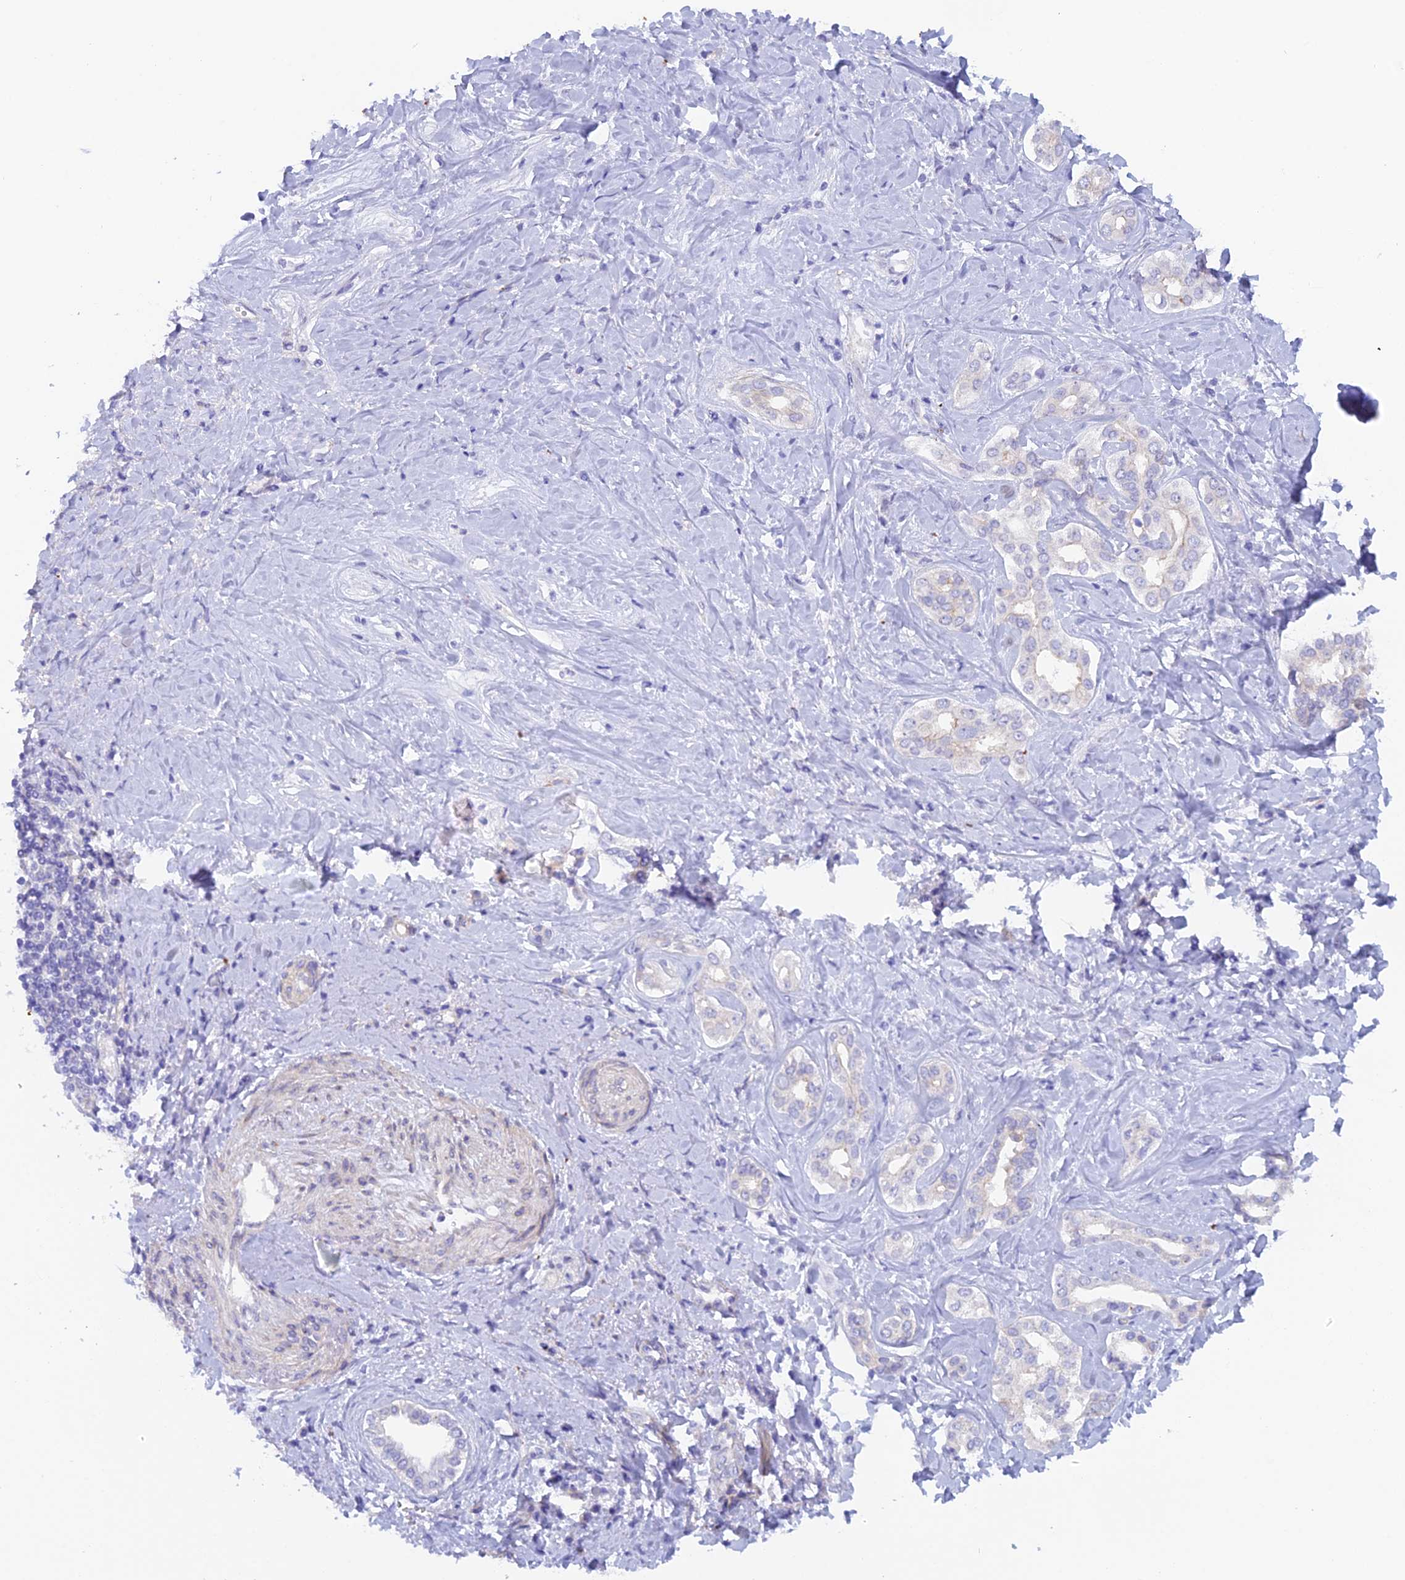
{"staining": {"intensity": "negative", "quantity": "none", "location": "none"}, "tissue": "liver cancer", "cell_type": "Tumor cells", "image_type": "cancer", "snomed": [{"axis": "morphology", "description": "Cholangiocarcinoma"}, {"axis": "topography", "description": "Liver"}], "caption": "Histopathology image shows no significant protein expression in tumor cells of cholangiocarcinoma (liver).", "gene": "FZR1", "patient": {"sex": "female", "age": 77}}